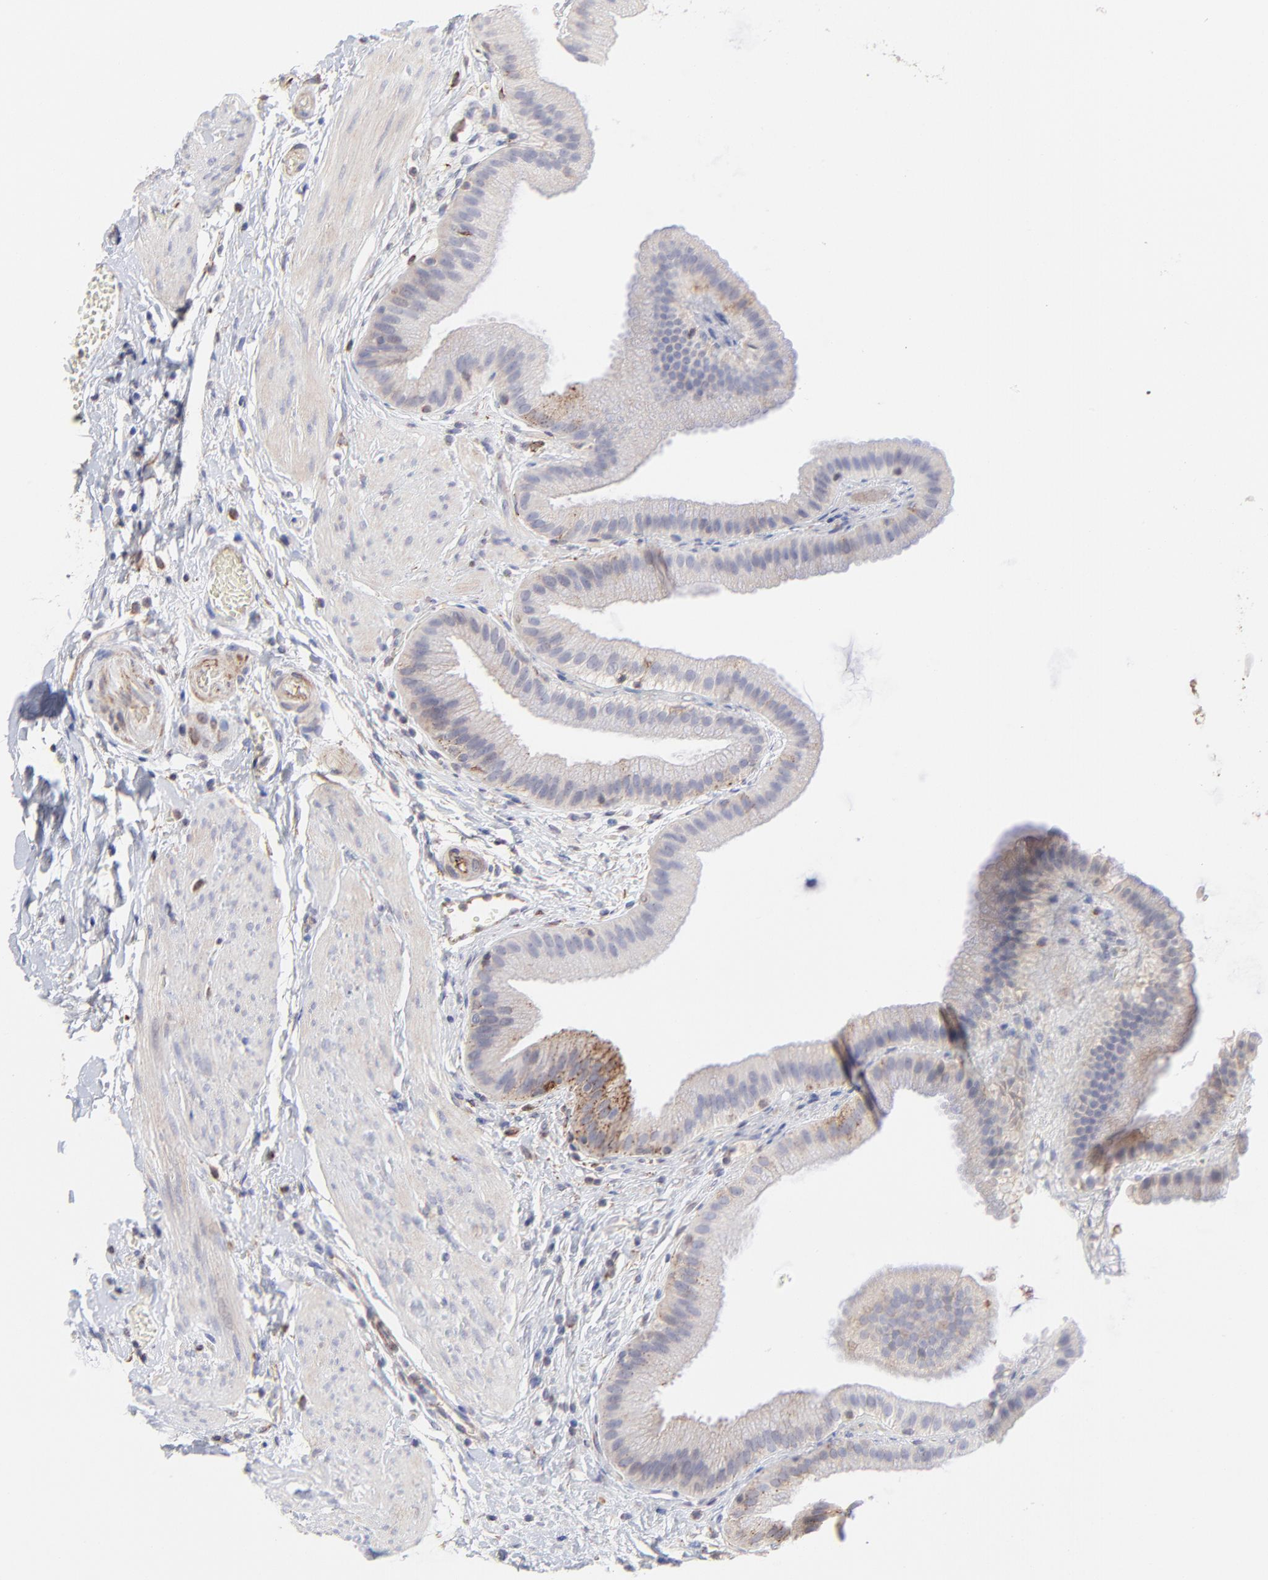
{"staining": {"intensity": "negative", "quantity": "none", "location": "none"}, "tissue": "gallbladder", "cell_type": "Glandular cells", "image_type": "normal", "snomed": [{"axis": "morphology", "description": "Normal tissue, NOS"}, {"axis": "topography", "description": "Gallbladder"}], "caption": "IHC of normal human gallbladder exhibits no staining in glandular cells. The staining is performed using DAB (3,3'-diaminobenzidine) brown chromogen with nuclei counter-stained in using hematoxylin.", "gene": "COX8C", "patient": {"sex": "female", "age": 63}}